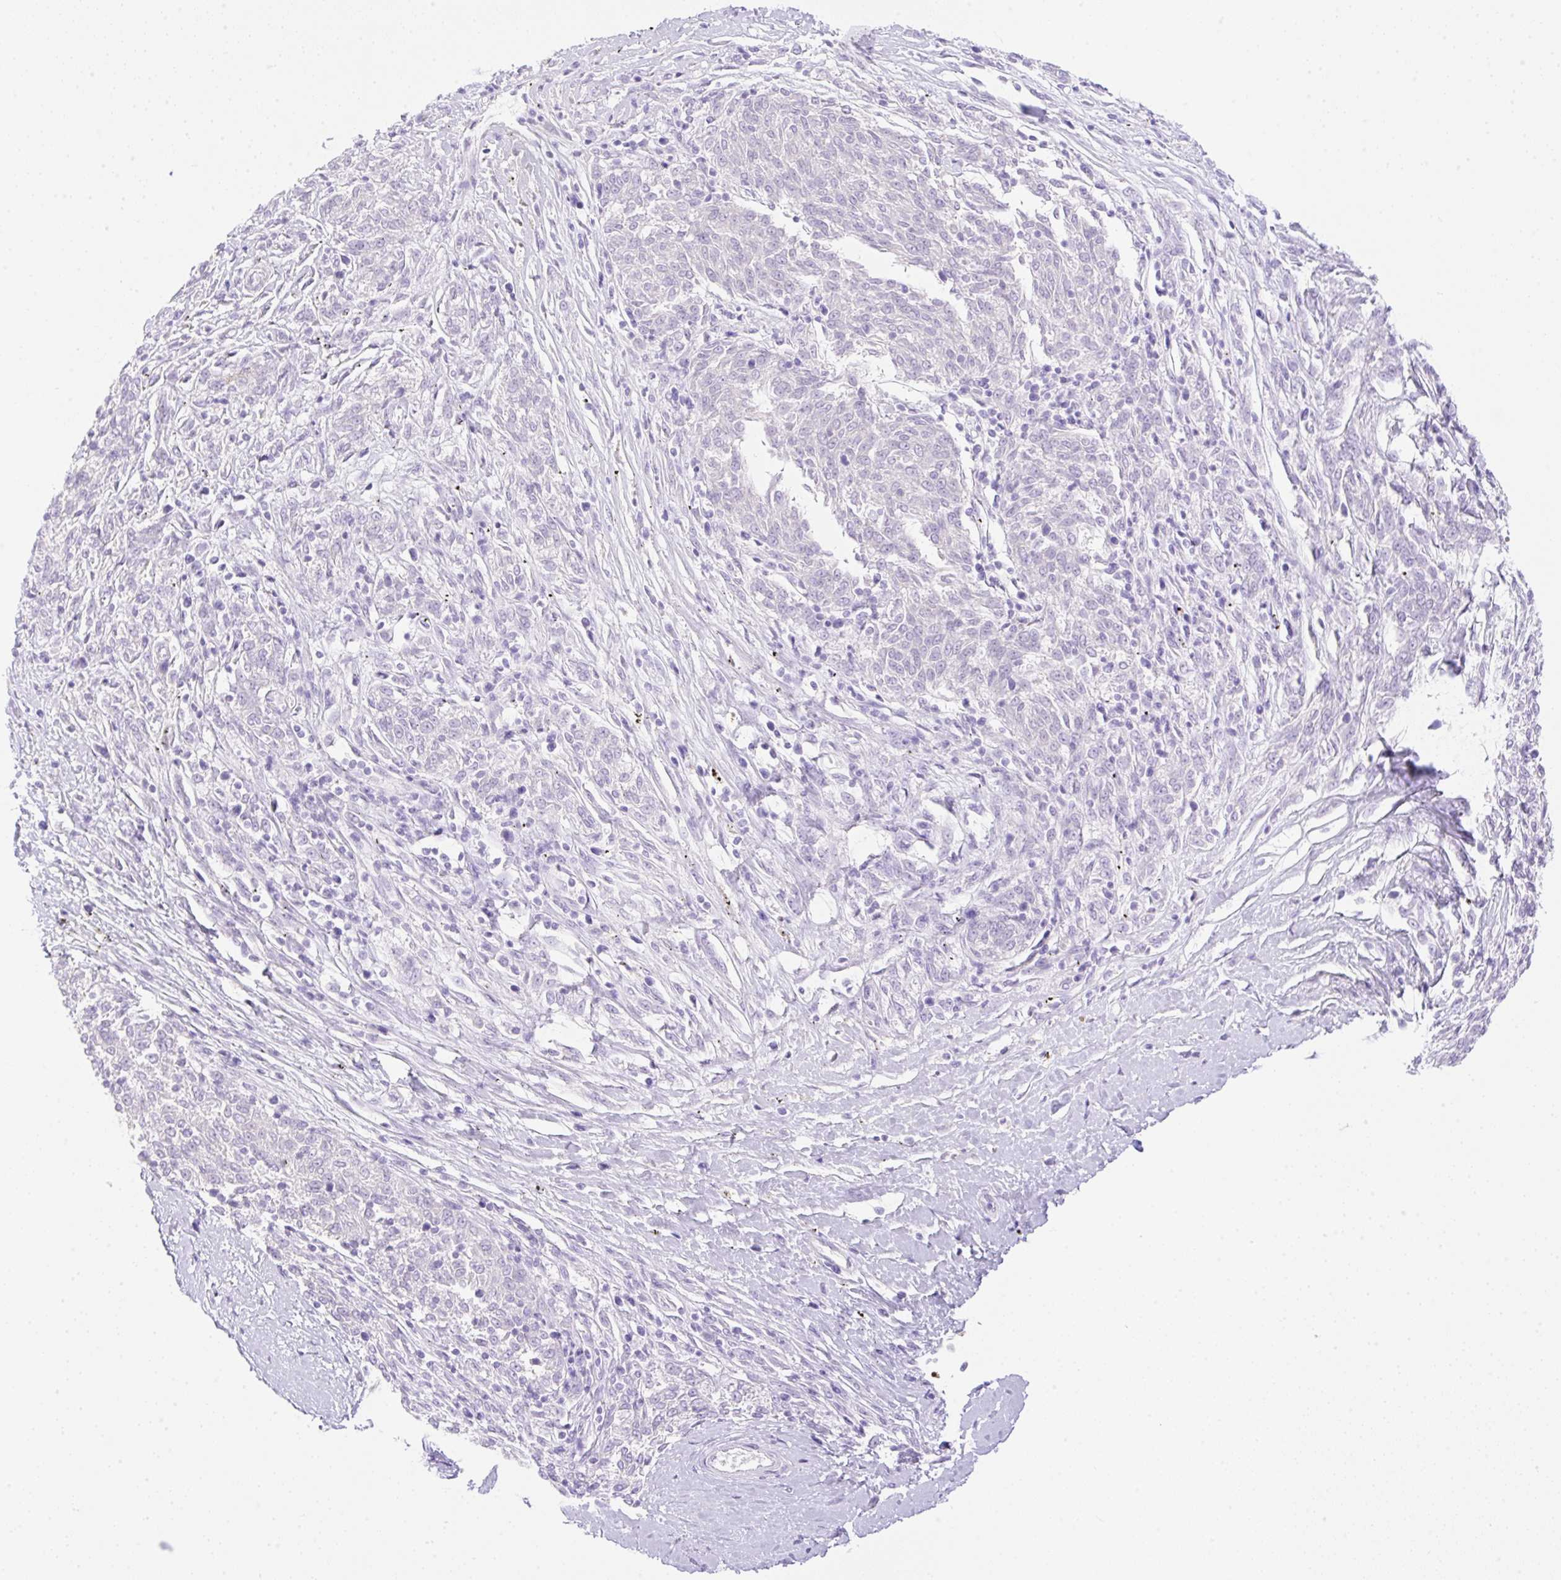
{"staining": {"intensity": "negative", "quantity": "none", "location": "none"}, "tissue": "melanoma", "cell_type": "Tumor cells", "image_type": "cancer", "snomed": [{"axis": "morphology", "description": "Malignant melanoma, NOS"}, {"axis": "topography", "description": "Skin"}], "caption": "This is an immunohistochemistry image of human malignant melanoma. There is no positivity in tumor cells.", "gene": "CDX1", "patient": {"sex": "female", "age": 72}}